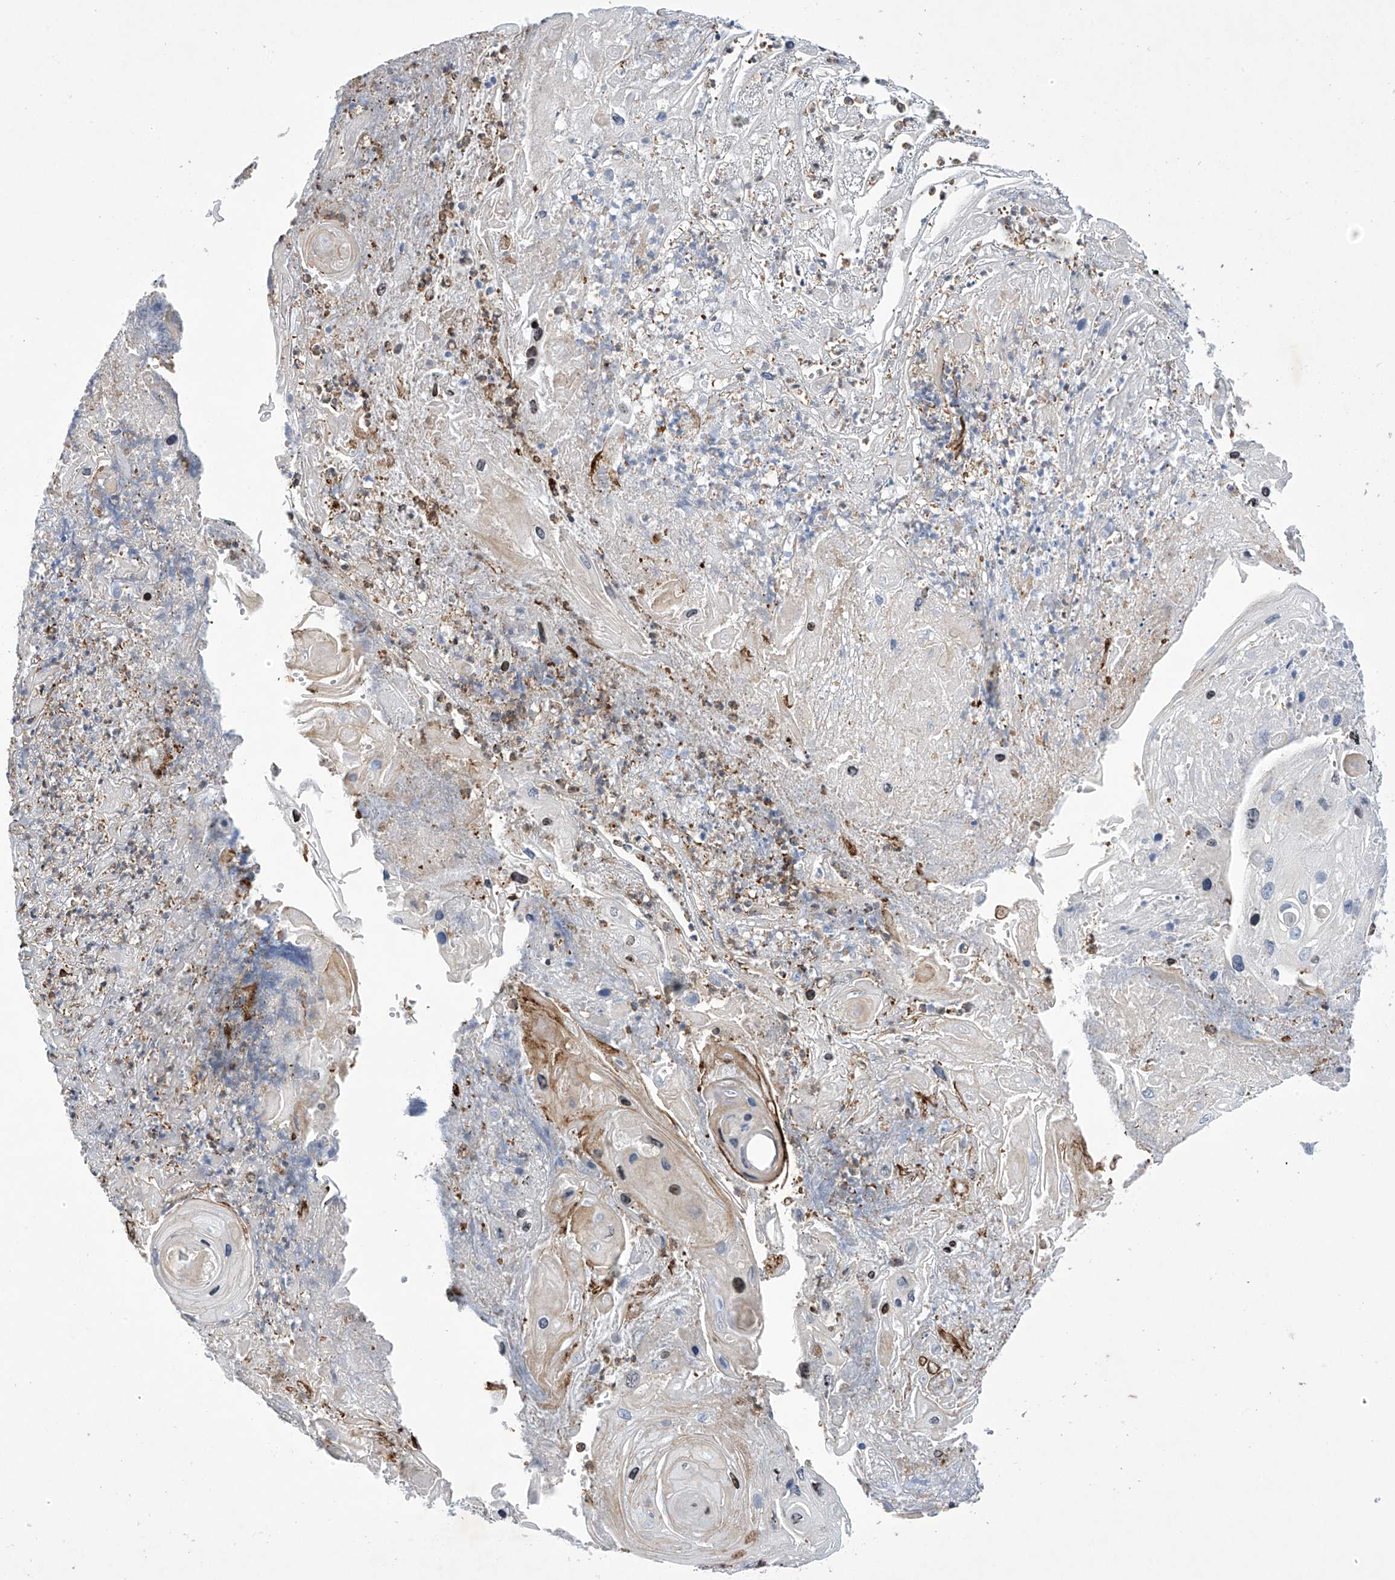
{"staining": {"intensity": "negative", "quantity": "none", "location": "none"}, "tissue": "skin cancer", "cell_type": "Tumor cells", "image_type": "cancer", "snomed": [{"axis": "morphology", "description": "Squamous cell carcinoma, NOS"}, {"axis": "topography", "description": "Skin"}], "caption": "This photomicrograph is of squamous cell carcinoma (skin) stained with immunohistochemistry (IHC) to label a protein in brown with the nuclei are counter-stained blue. There is no expression in tumor cells.", "gene": "MSL3", "patient": {"sex": "male", "age": 55}}